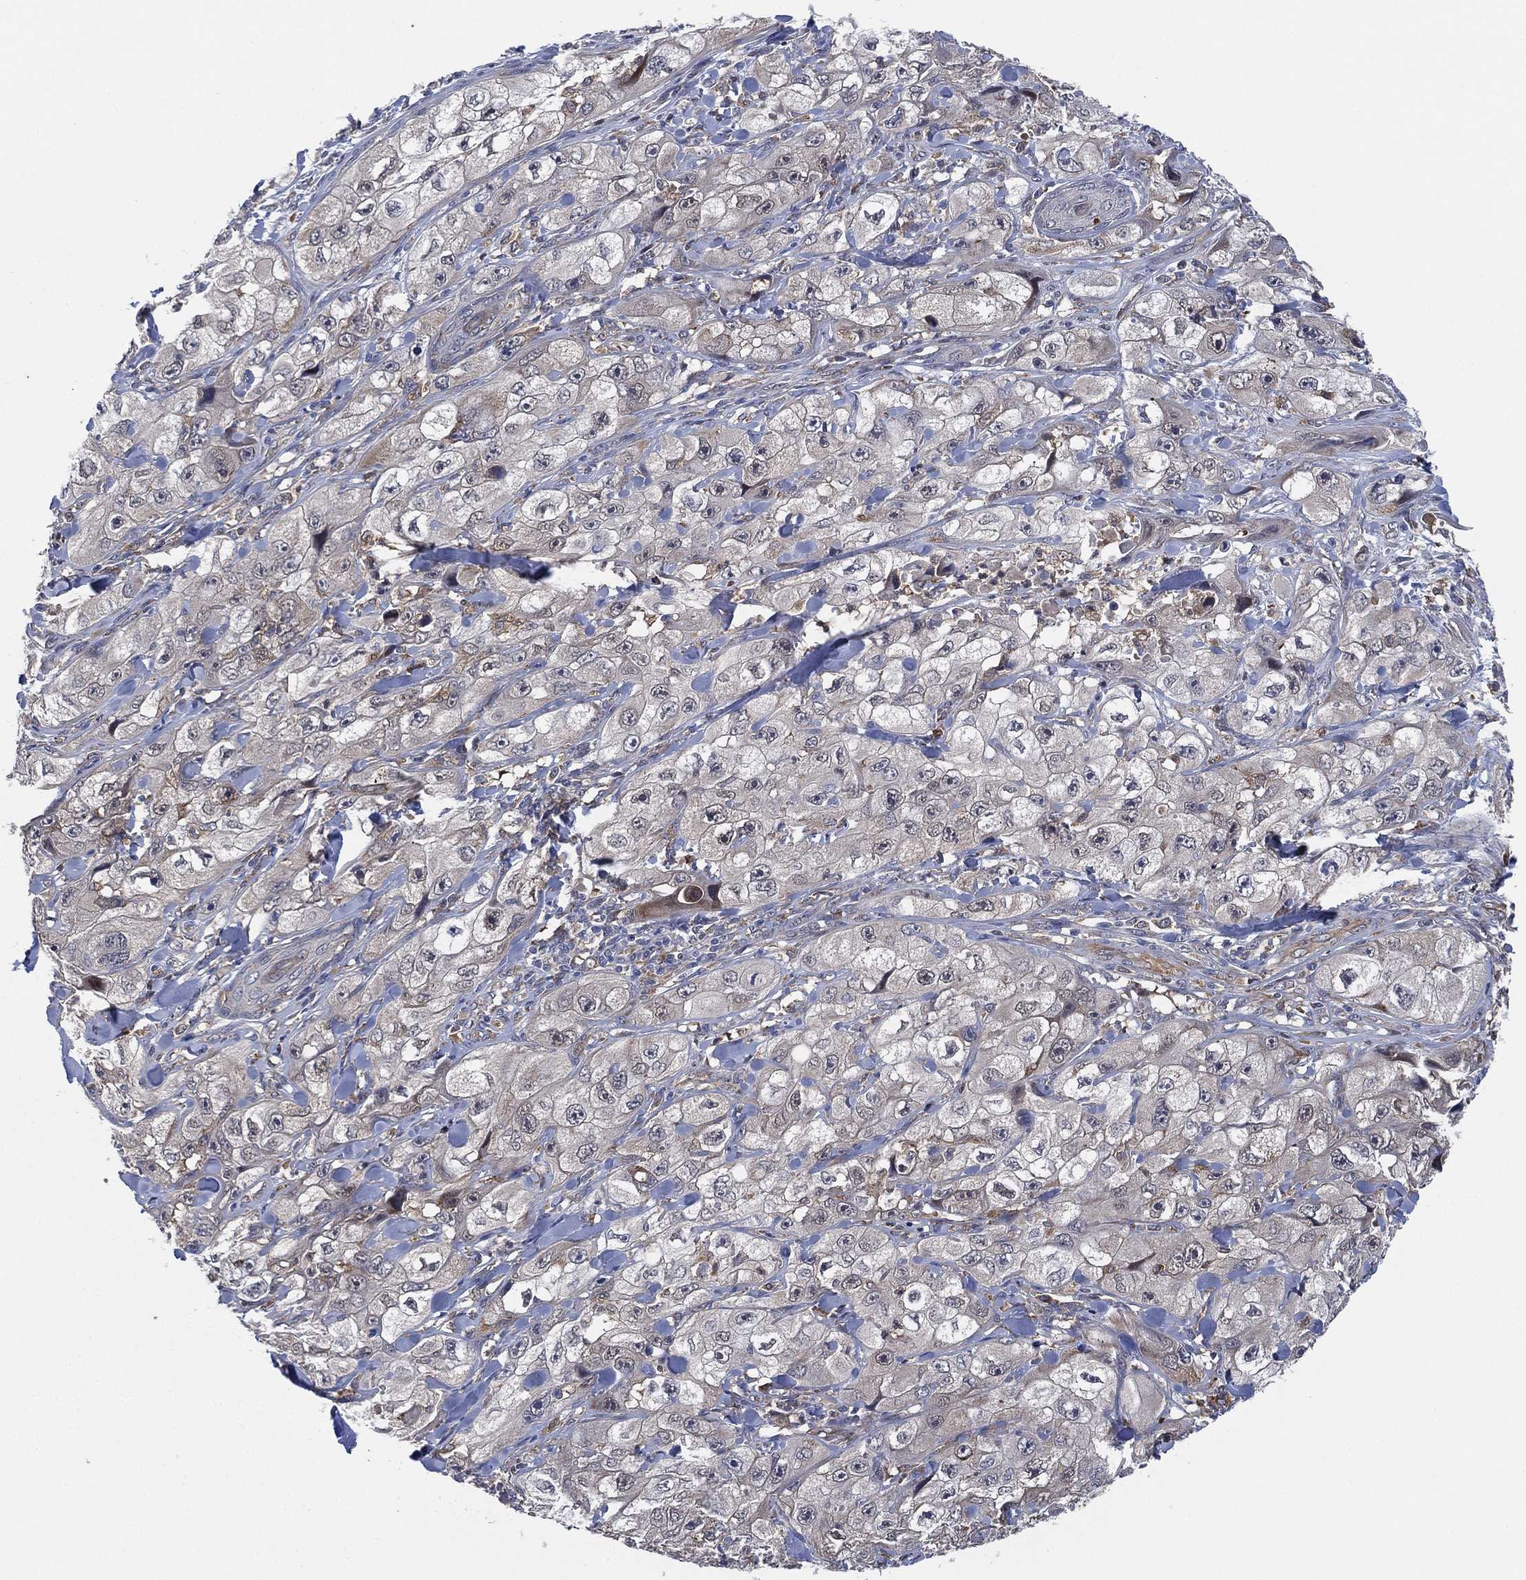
{"staining": {"intensity": "negative", "quantity": "none", "location": "none"}, "tissue": "skin cancer", "cell_type": "Tumor cells", "image_type": "cancer", "snomed": [{"axis": "morphology", "description": "Squamous cell carcinoma, NOS"}, {"axis": "topography", "description": "Skin"}, {"axis": "topography", "description": "Subcutis"}], "caption": "Tumor cells show no significant staining in skin cancer (squamous cell carcinoma).", "gene": "FES", "patient": {"sex": "male", "age": 73}}